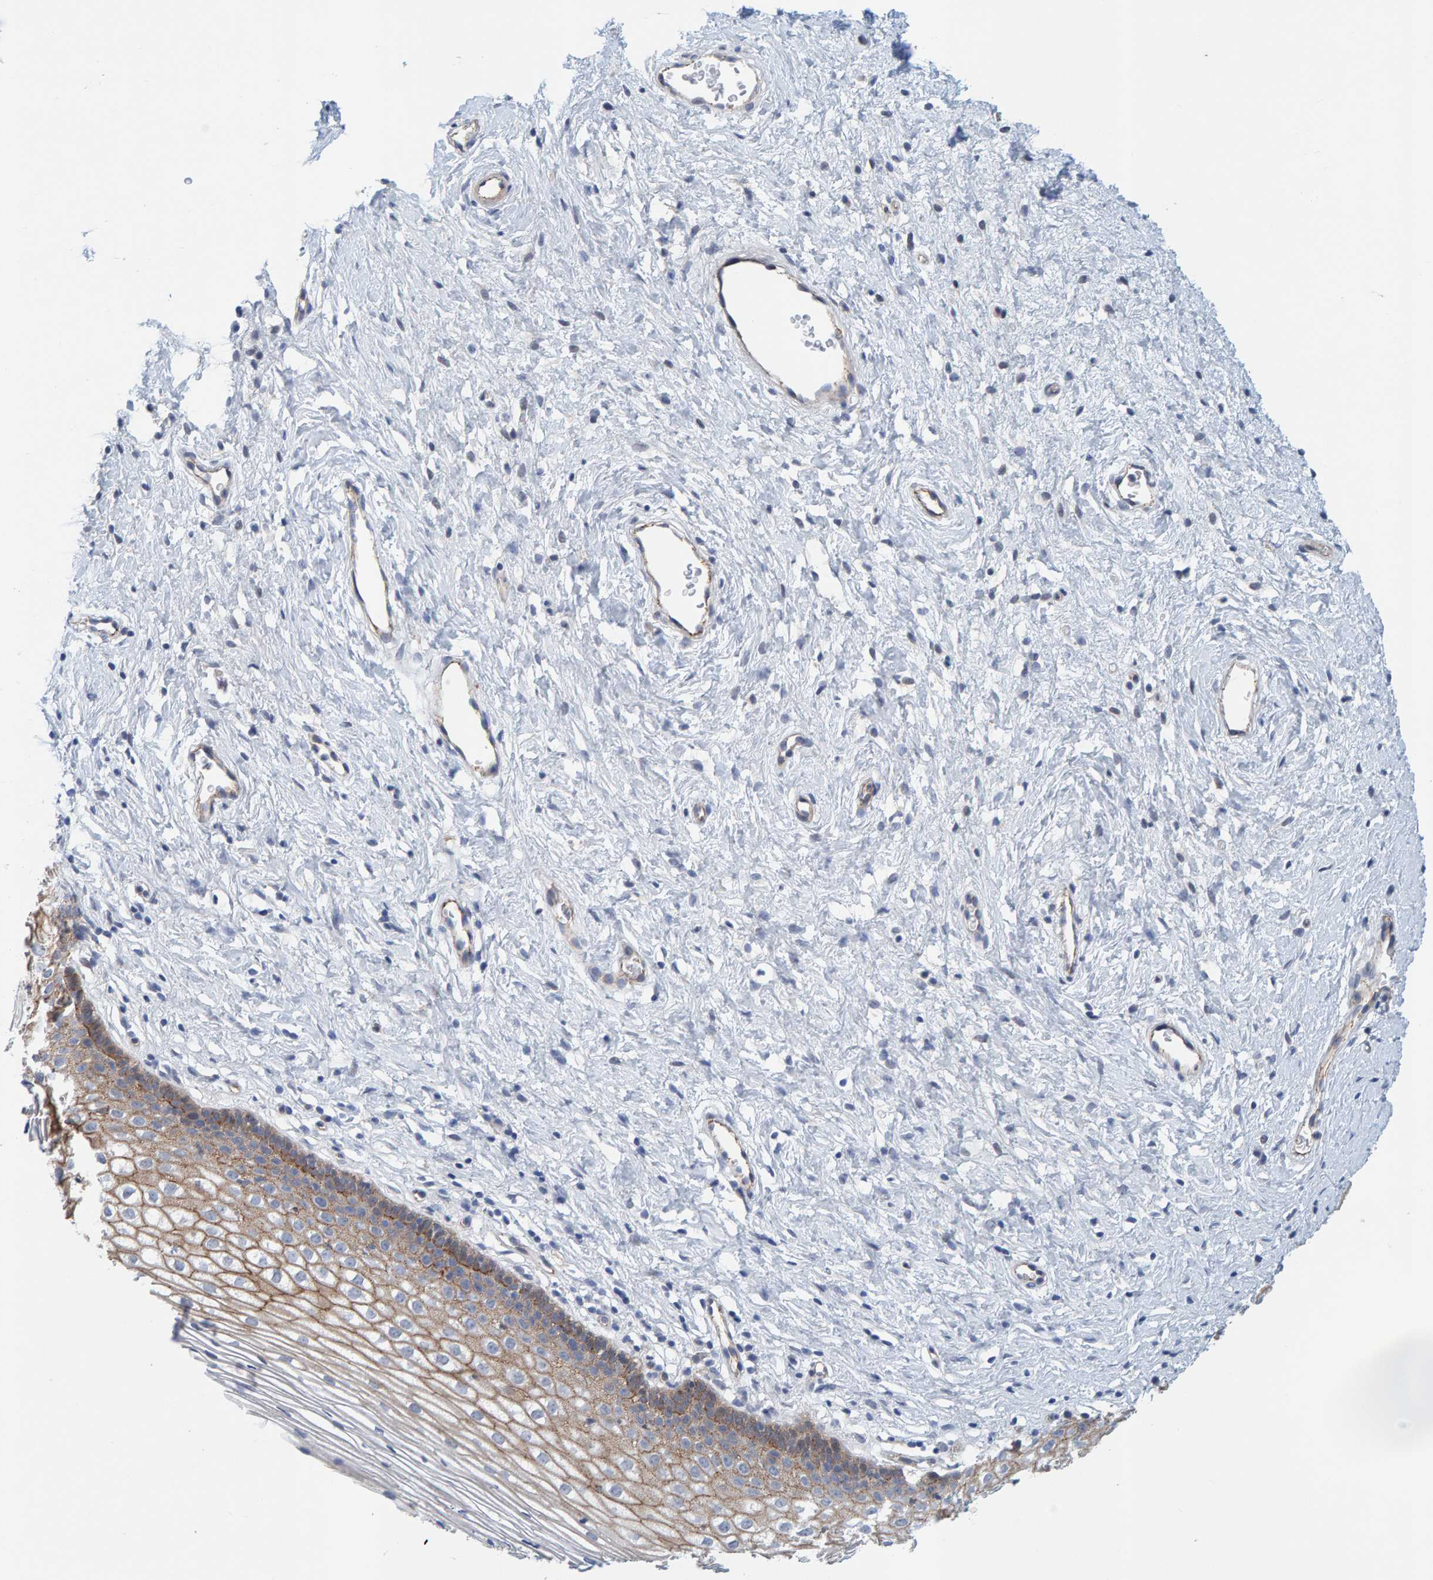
{"staining": {"intensity": "weak", "quantity": ">75%", "location": "cytoplasmic/membranous"}, "tissue": "cervix", "cell_type": "Glandular cells", "image_type": "normal", "snomed": [{"axis": "morphology", "description": "Normal tissue, NOS"}, {"axis": "topography", "description": "Cervix"}], "caption": "This histopathology image shows normal cervix stained with IHC to label a protein in brown. The cytoplasmic/membranous of glandular cells show weak positivity for the protein. Nuclei are counter-stained blue.", "gene": "KRBA2", "patient": {"sex": "female", "age": 27}}